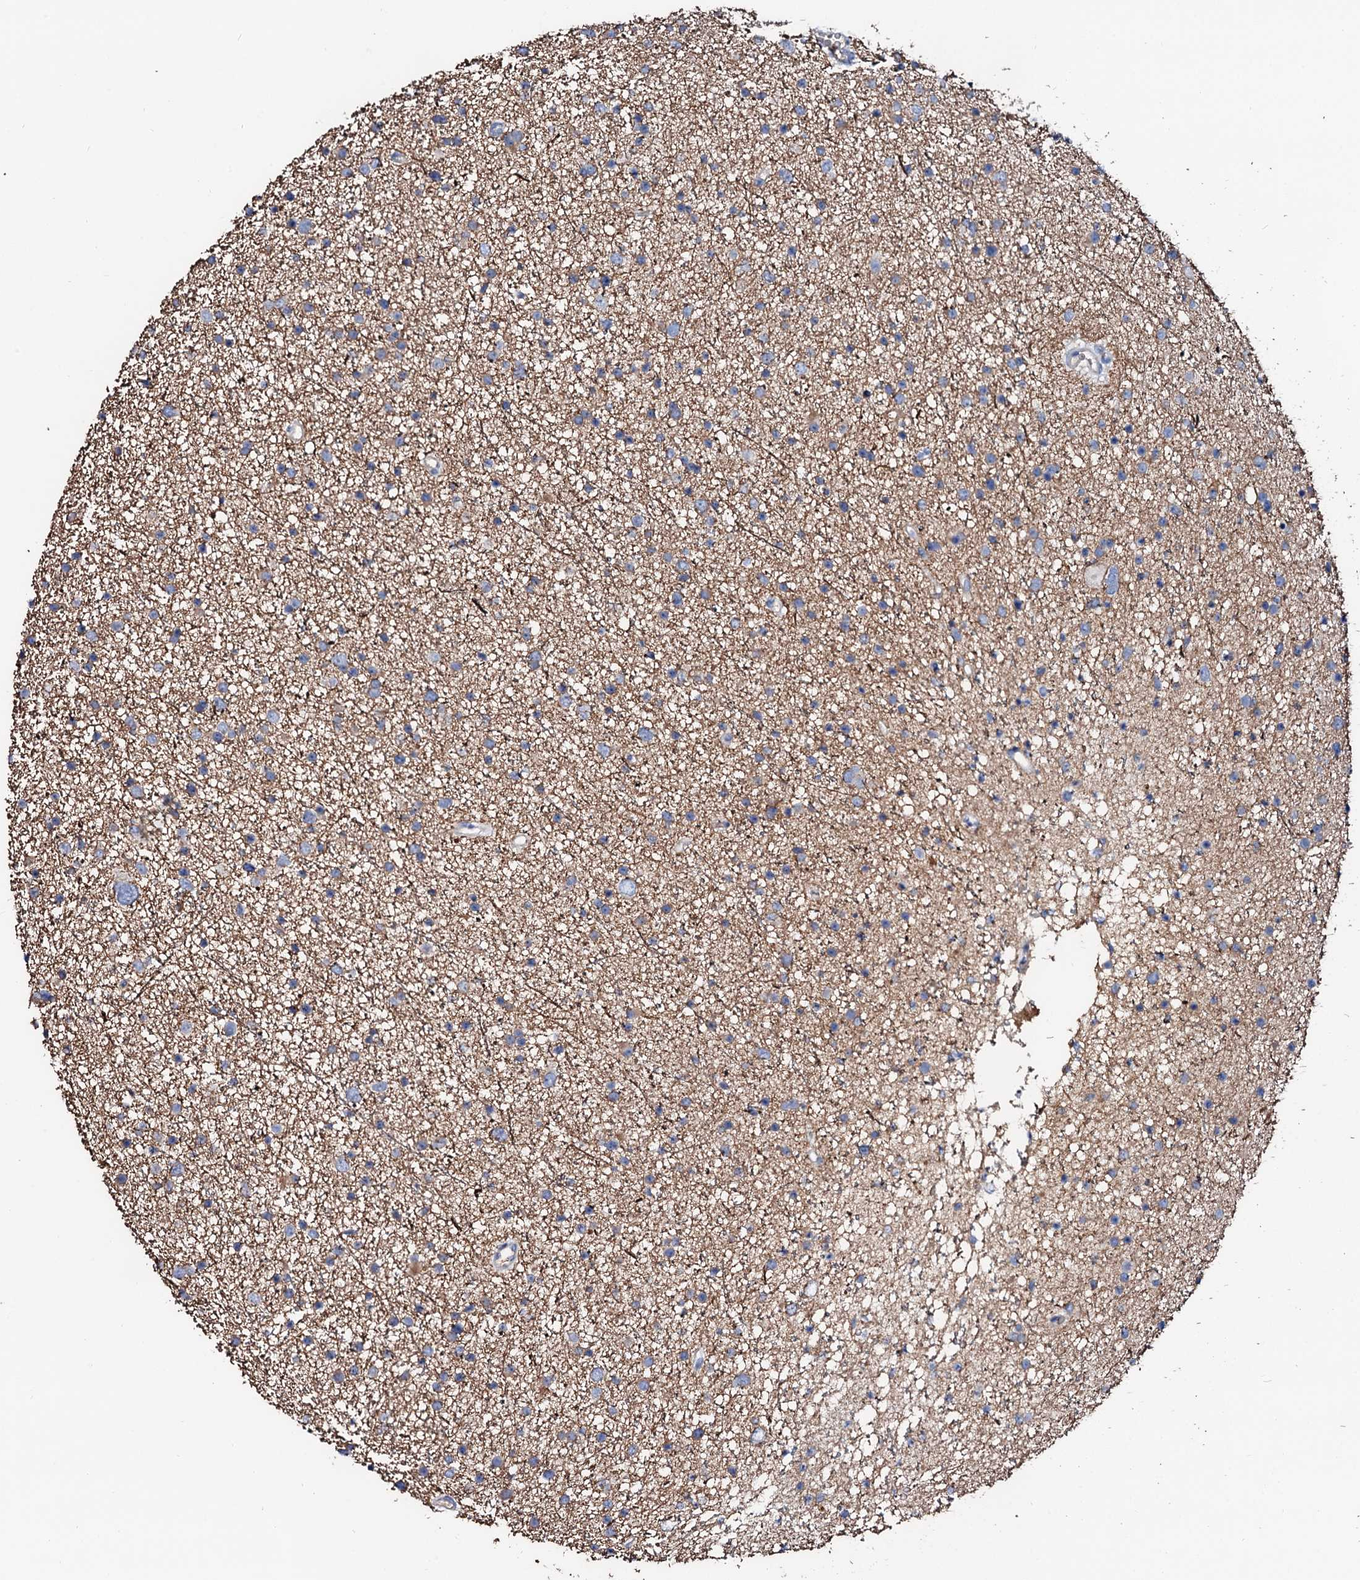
{"staining": {"intensity": "moderate", "quantity": "<25%", "location": "cytoplasmic/membranous"}, "tissue": "glioma", "cell_type": "Tumor cells", "image_type": "cancer", "snomed": [{"axis": "morphology", "description": "Glioma, malignant, Low grade"}, {"axis": "topography", "description": "Cerebral cortex"}], "caption": "A histopathology image of malignant glioma (low-grade) stained for a protein displays moderate cytoplasmic/membranous brown staining in tumor cells. (DAB (3,3'-diaminobenzidine) = brown stain, brightfield microscopy at high magnification).", "gene": "SLC10A7", "patient": {"sex": "female", "age": 39}}